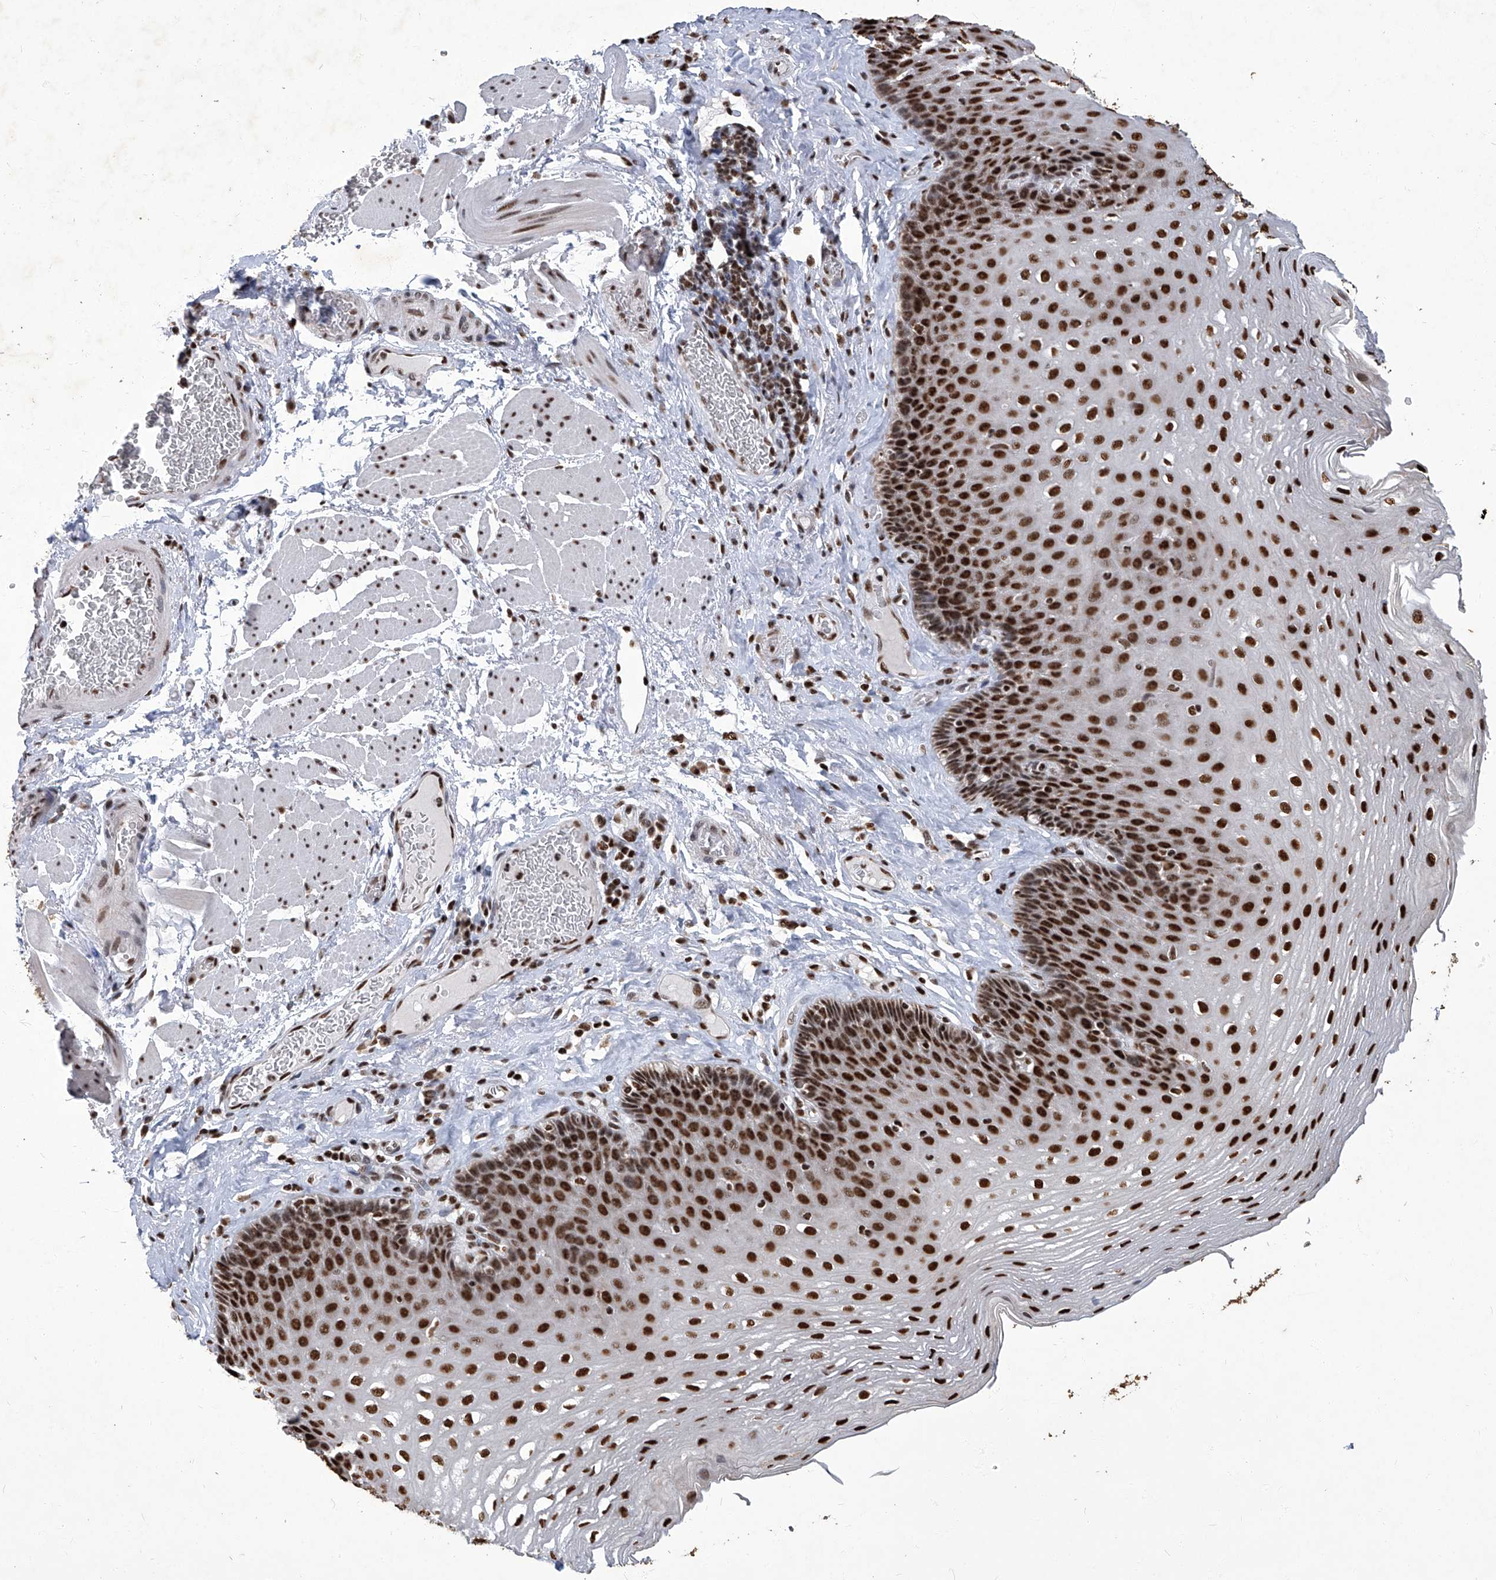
{"staining": {"intensity": "strong", "quantity": ">75%", "location": "nuclear"}, "tissue": "esophagus", "cell_type": "Squamous epithelial cells", "image_type": "normal", "snomed": [{"axis": "morphology", "description": "Normal tissue, NOS"}, {"axis": "topography", "description": "Esophagus"}], "caption": "Immunohistochemistry (IHC) staining of benign esophagus, which shows high levels of strong nuclear staining in approximately >75% of squamous epithelial cells indicating strong nuclear protein expression. The staining was performed using DAB (brown) for protein detection and nuclei were counterstained in hematoxylin (blue).", "gene": "HBP1", "patient": {"sex": "female", "age": 66}}